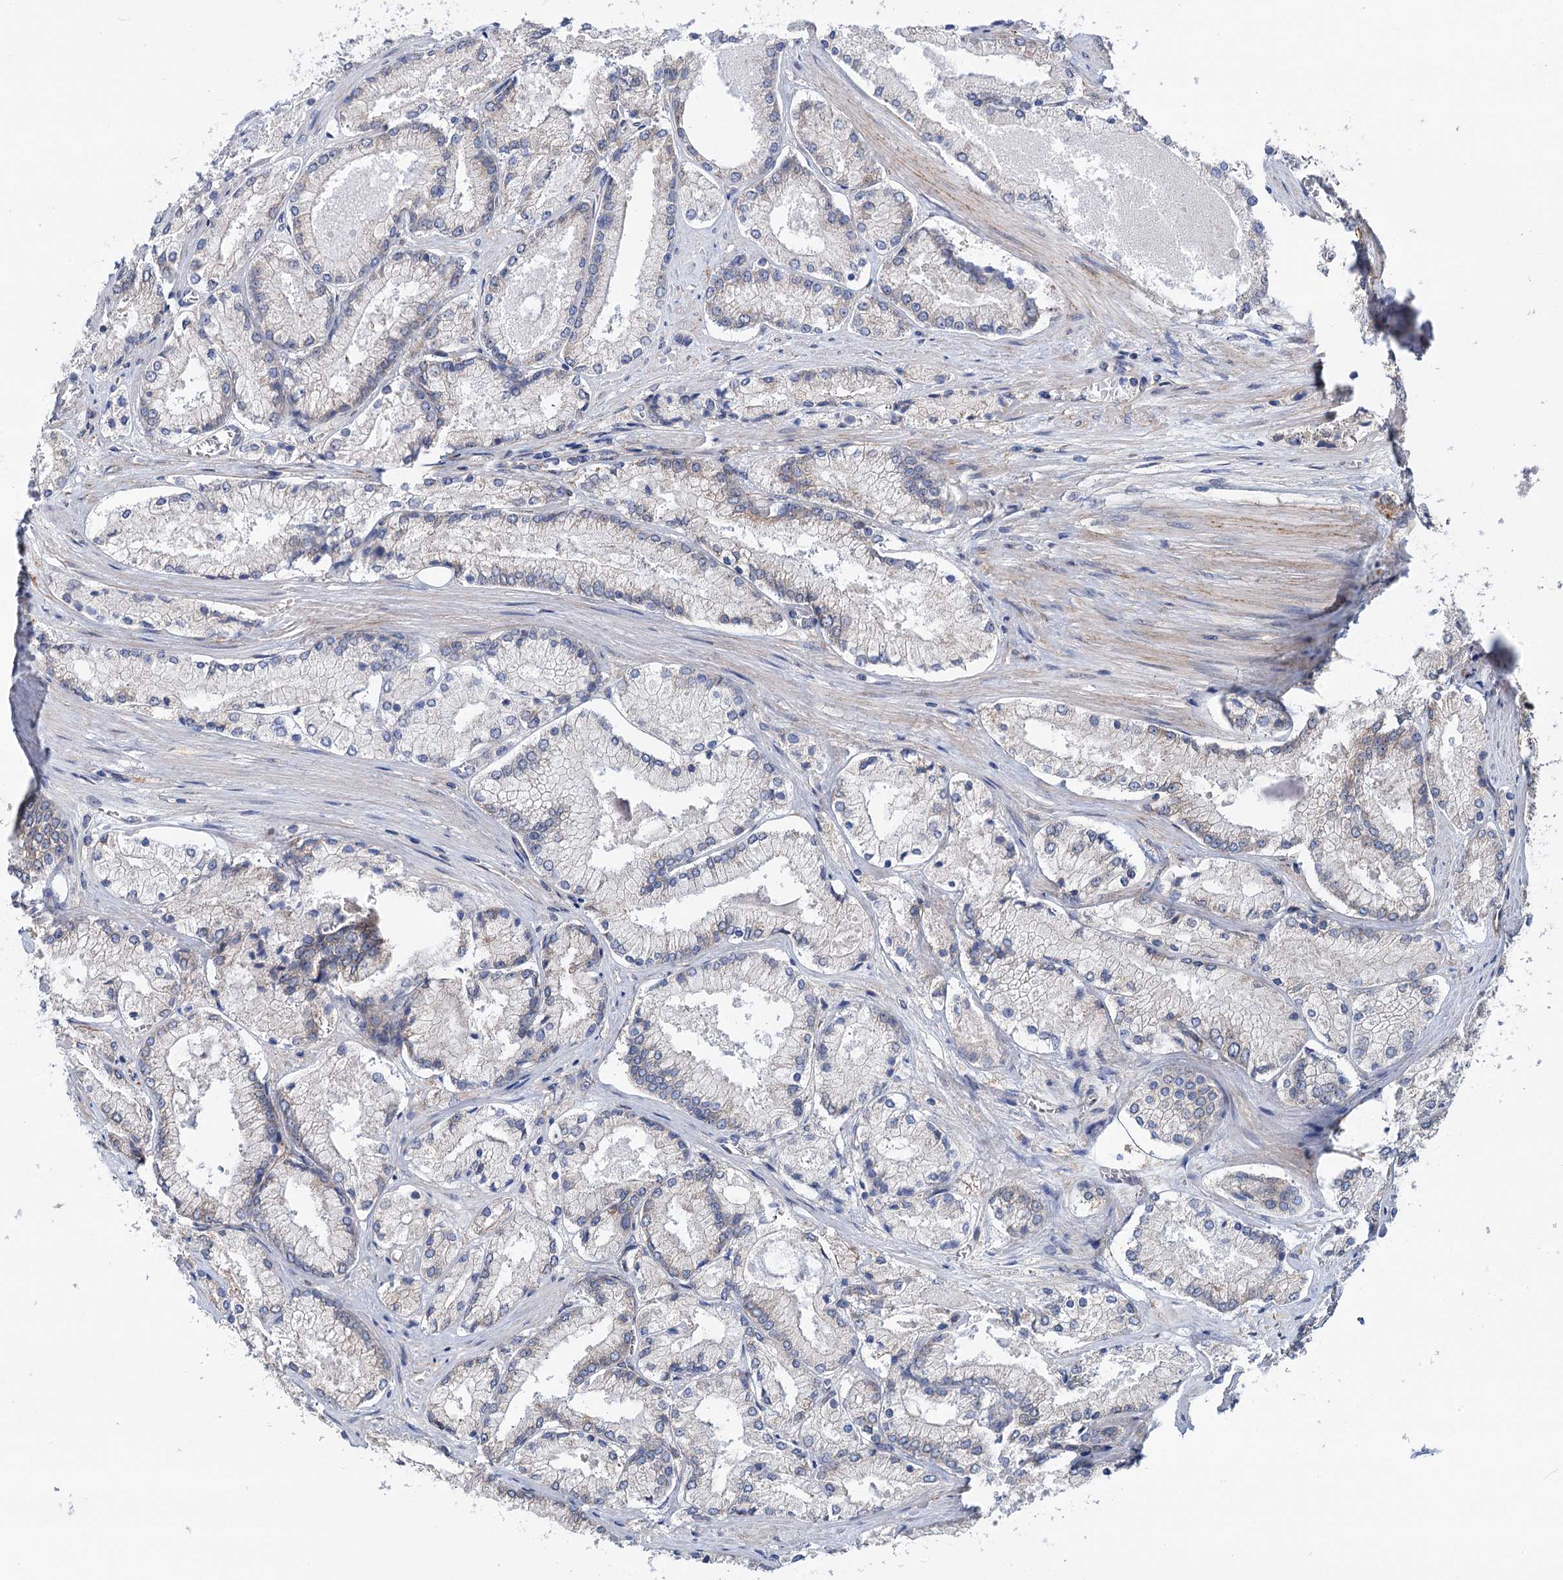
{"staining": {"intensity": "negative", "quantity": "none", "location": "none"}, "tissue": "prostate cancer", "cell_type": "Tumor cells", "image_type": "cancer", "snomed": [{"axis": "morphology", "description": "Adenocarcinoma, Low grade"}, {"axis": "topography", "description": "Prostate"}], "caption": "Tumor cells are negative for brown protein staining in prostate low-grade adenocarcinoma.", "gene": "PTDSS2", "patient": {"sex": "male", "age": 74}}